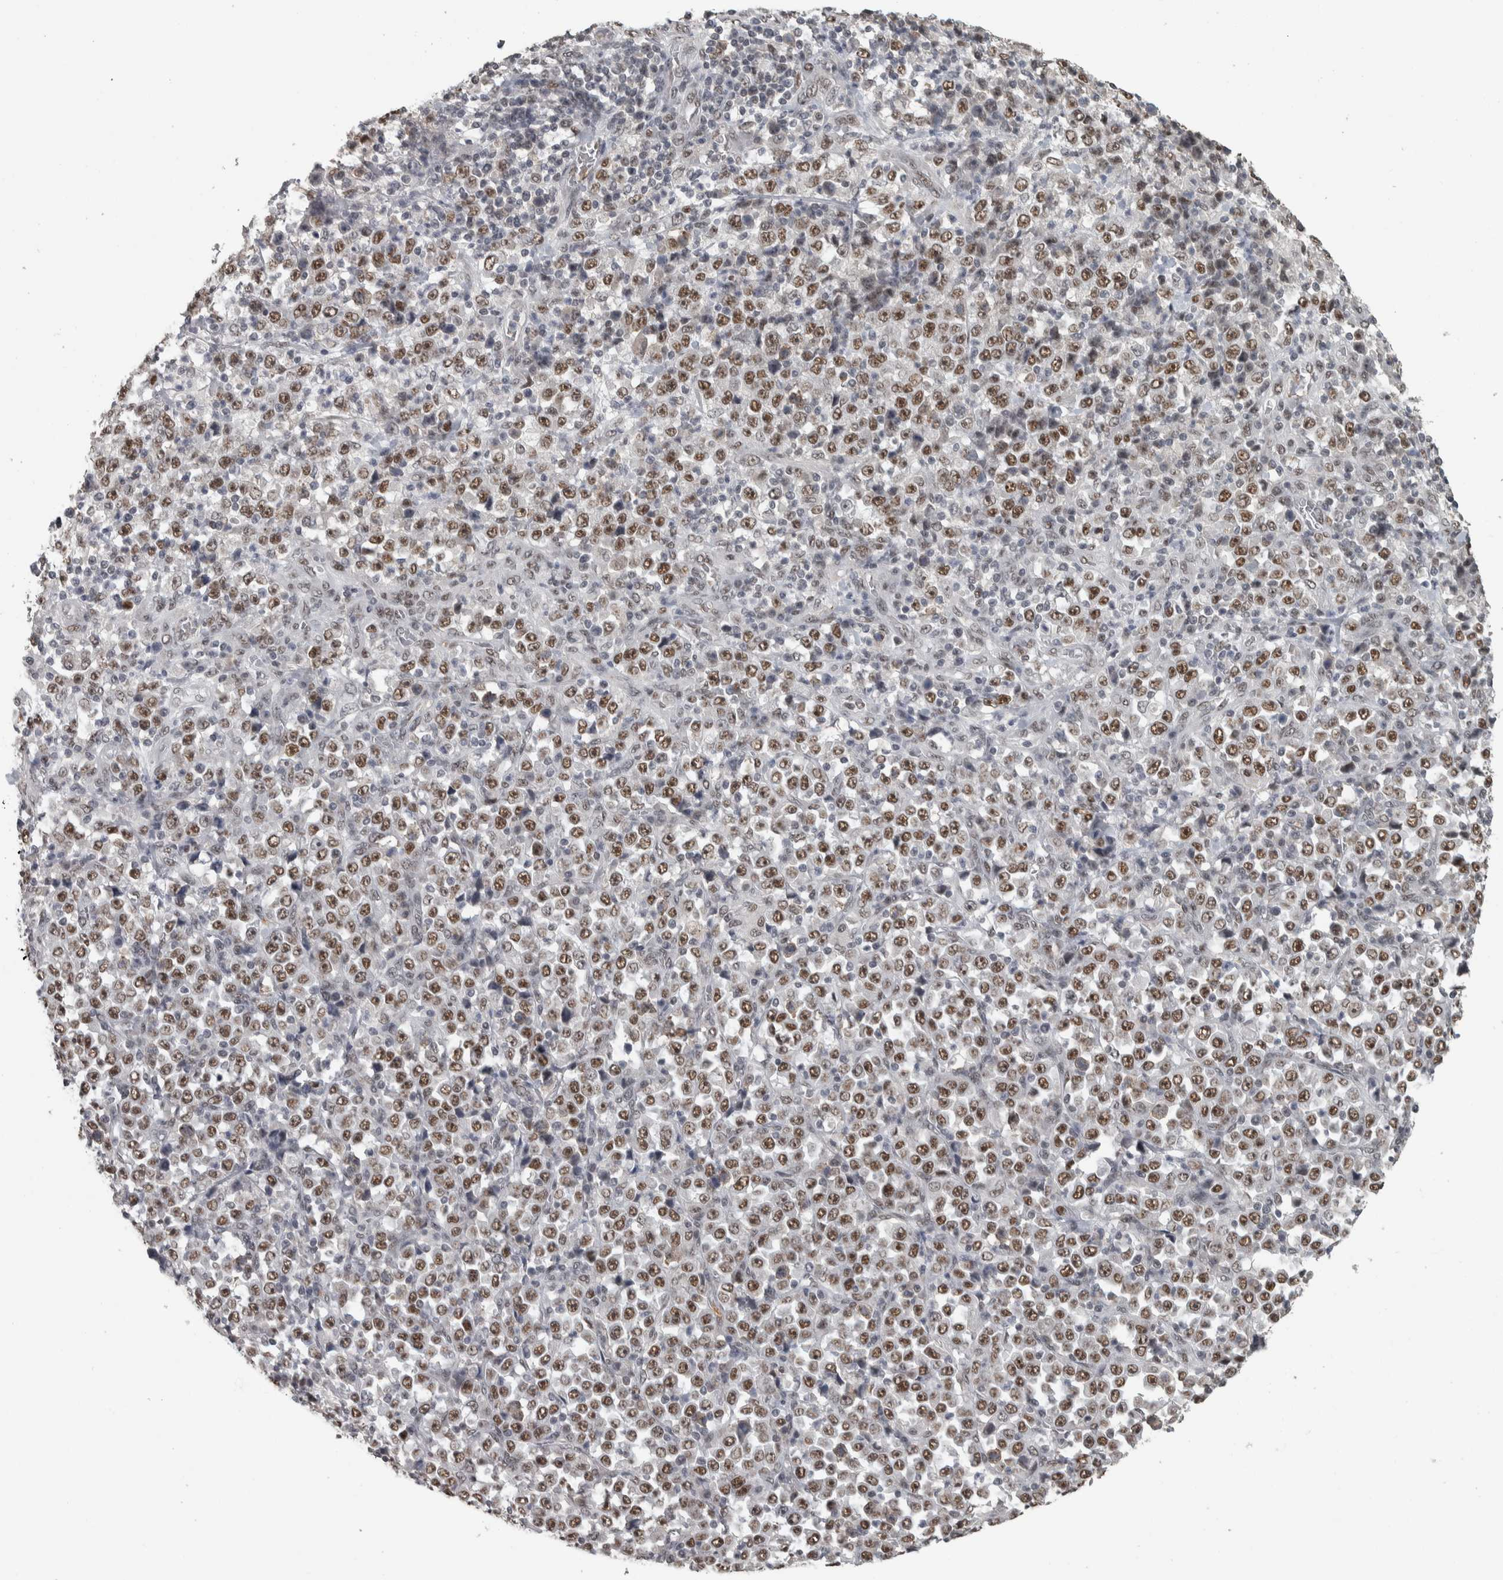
{"staining": {"intensity": "moderate", "quantity": ">75%", "location": "nuclear"}, "tissue": "stomach cancer", "cell_type": "Tumor cells", "image_type": "cancer", "snomed": [{"axis": "morphology", "description": "Normal tissue, NOS"}, {"axis": "morphology", "description": "Adenocarcinoma, NOS"}, {"axis": "topography", "description": "Stomach, upper"}, {"axis": "topography", "description": "Stomach"}], "caption": "Immunohistochemistry micrograph of human adenocarcinoma (stomach) stained for a protein (brown), which exhibits medium levels of moderate nuclear positivity in approximately >75% of tumor cells.", "gene": "DDX42", "patient": {"sex": "male", "age": 59}}